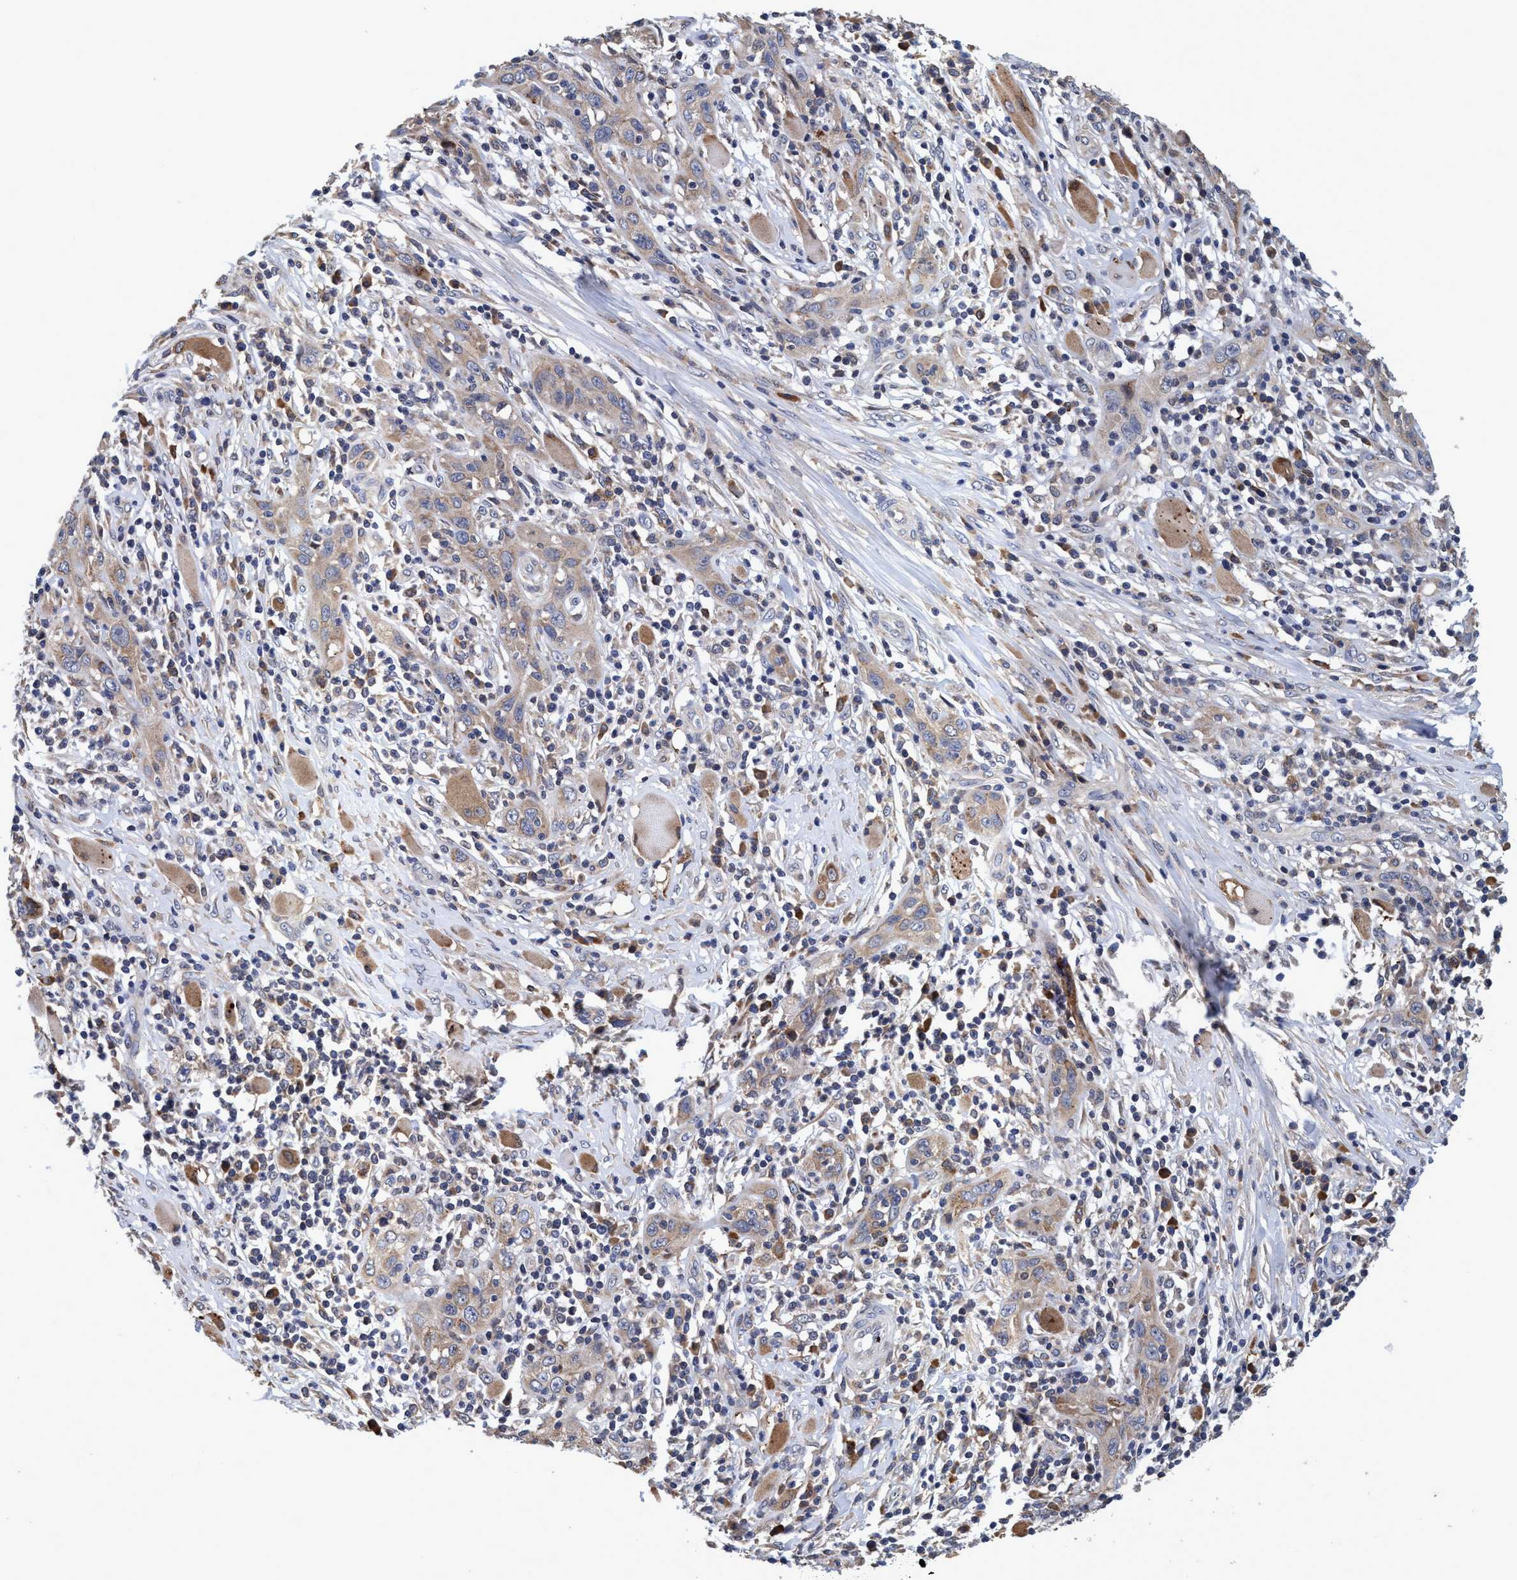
{"staining": {"intensity": "weak", "quantity": "<25%", "location": "cytoplasmic/membranous"}, "tissue": "skin cancer", "cell_type": "Tumor cells", "image_type": "cancer", "snomed": [{"axis": "morphology", "description": "Squamous cell carcinoma, NOS"}, {"axis": "topography", "description": "Skin"}], "caption": "A high-resolution micrograph shows immunohistochemistry staining of skin cancer, which shows no significant positivity in tumor cells.", "gene": "CALCOCO2", "patient": {"sex": "female", "age": 88}}